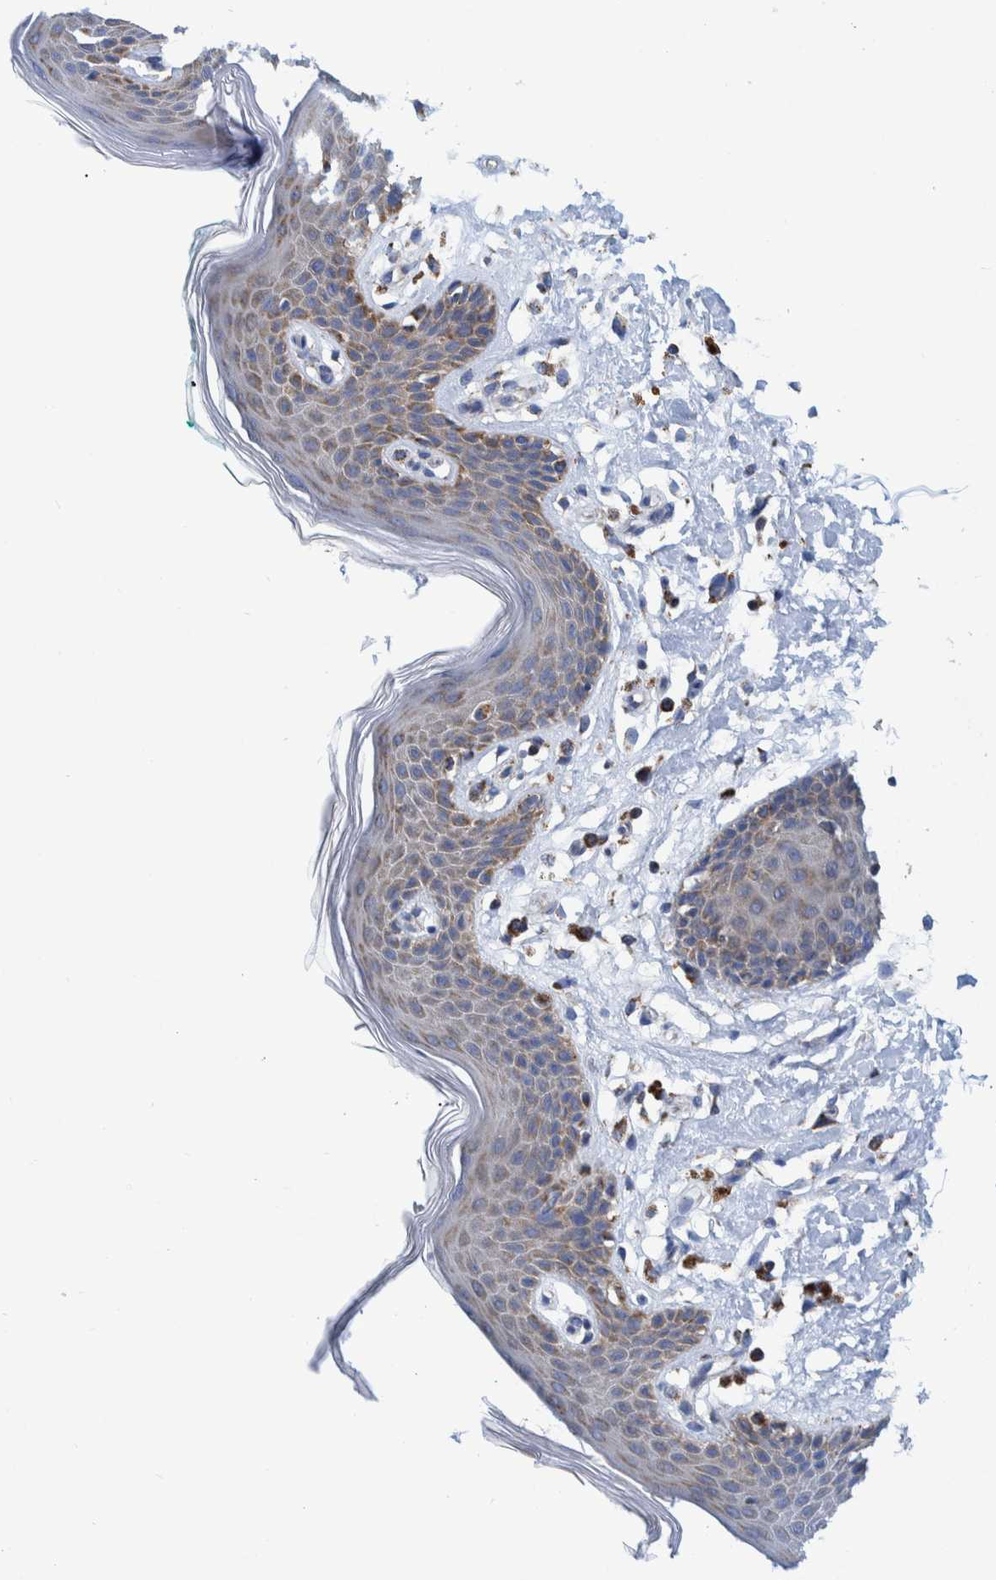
{"staining": {"intensity": "moderate", "quantity": "25%-75%", "location": "cytoplasmic/membranous"}, "tissue": "skin", "cell_type": "Epidermal cells", "image_type": "normal", "snomed": [{"axis": "morphology", "description": "Normal tissue, NOS"}, {"axis": "topography", "description": "Vulva"}], "caption": "Immunohistochemical staining of unremarkable skin shows medium levels of moderate cytoplasmic/membranous positivity in approximately 25%-75% of epidermal cells. (Brightfield microscopy of DAB IHC at high magnification).", "gene": "BZW2", "patient": {"sex": "female", "age": 66}}